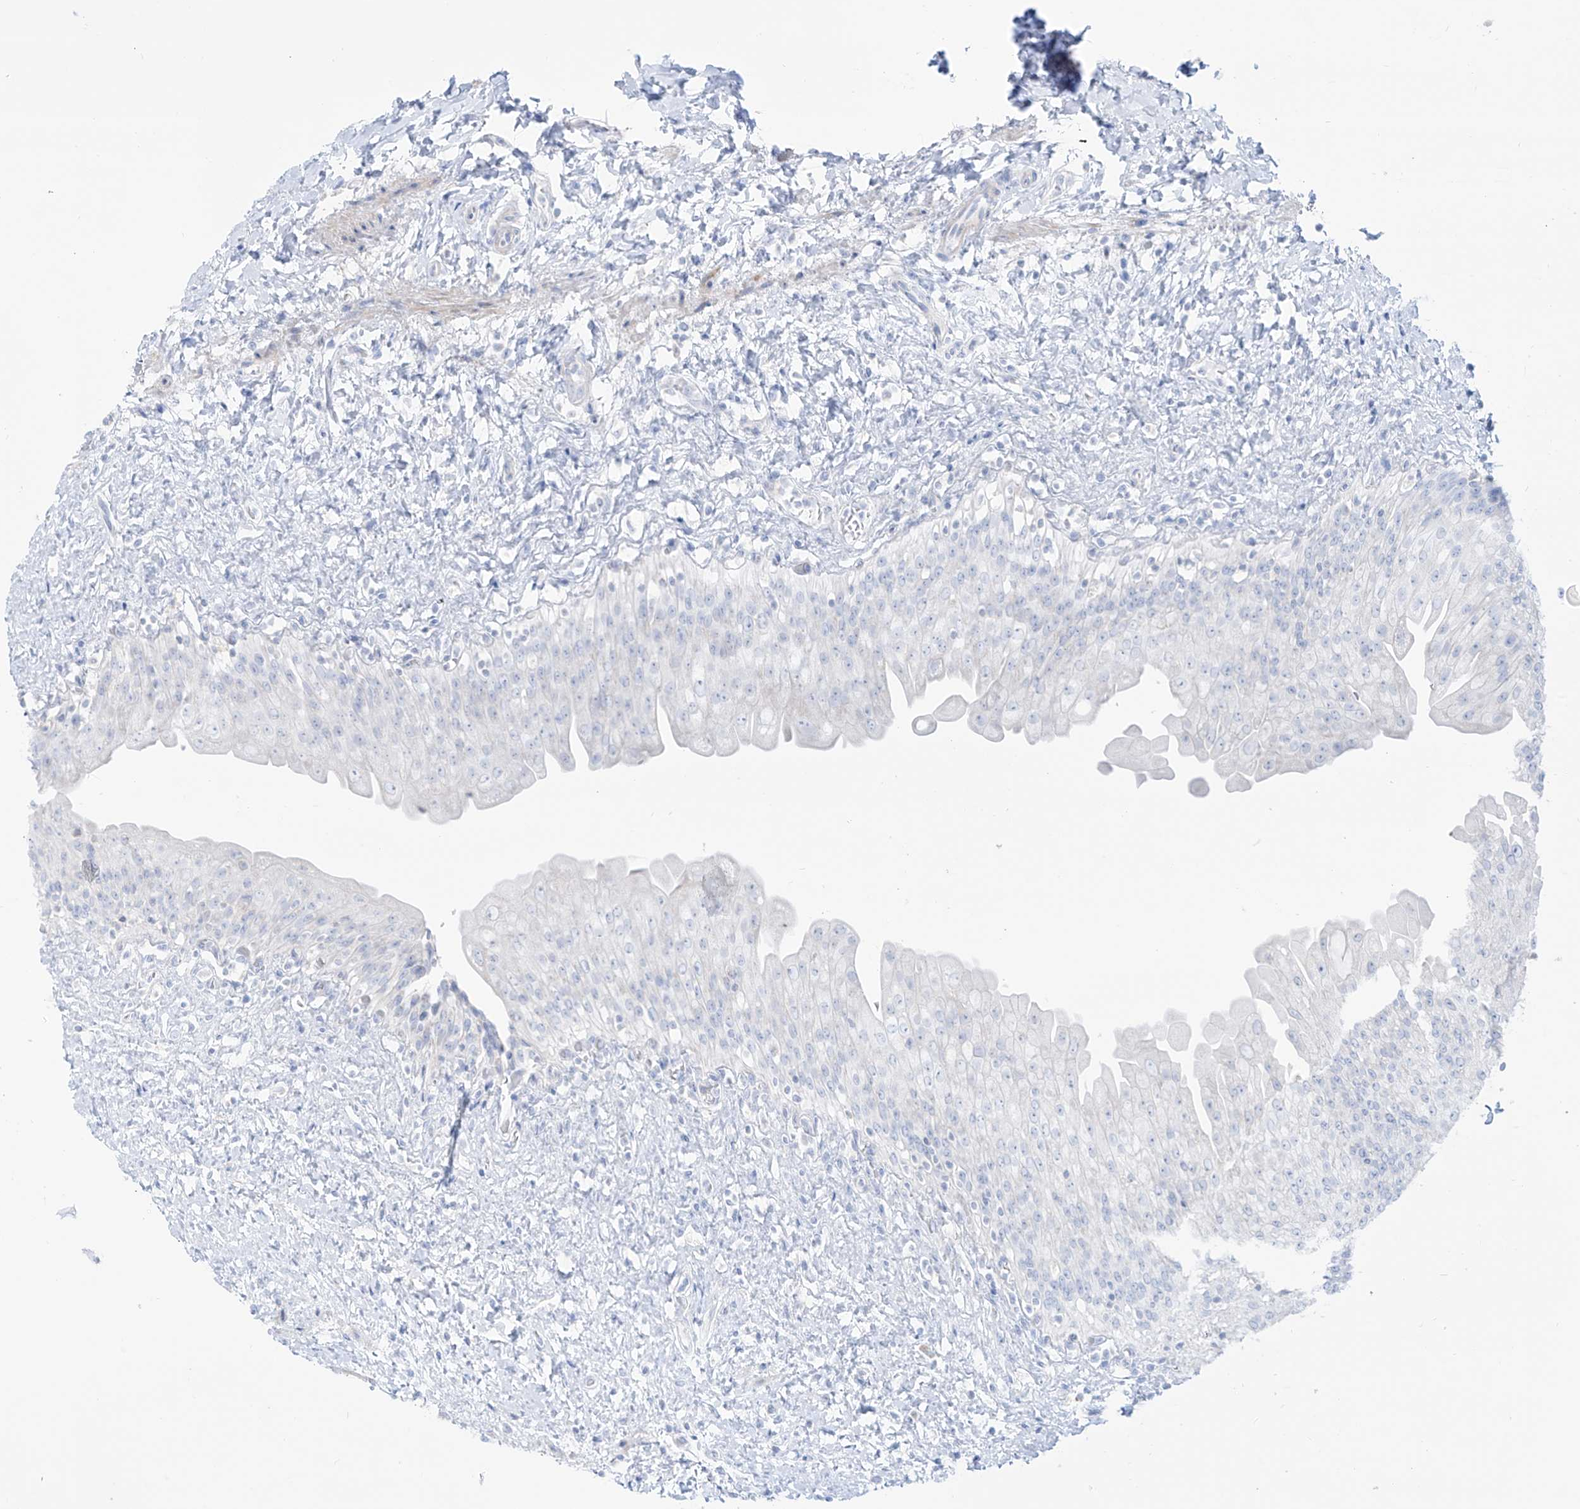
{"staining": {"intensity": "negative", "quantity": "none", "location": "none"}, "tissue": "urinary bladder", "cell_type": "Urothelial cells", "image_type": "normal", "snomed": [{"axis": "morphology", "description": "Normal tissue, NOS"}, {"axis": "topography", "description": "Urinary bladder"}], "caption": "A high-resolution histopathology image shows IHC staining of benign urinary bladder, which displays no significant expression in urothelial cells. (DAB IHC, high magnification).", "gene": "SLC26A3", "patient": {"sex": "female", "age": 27}}